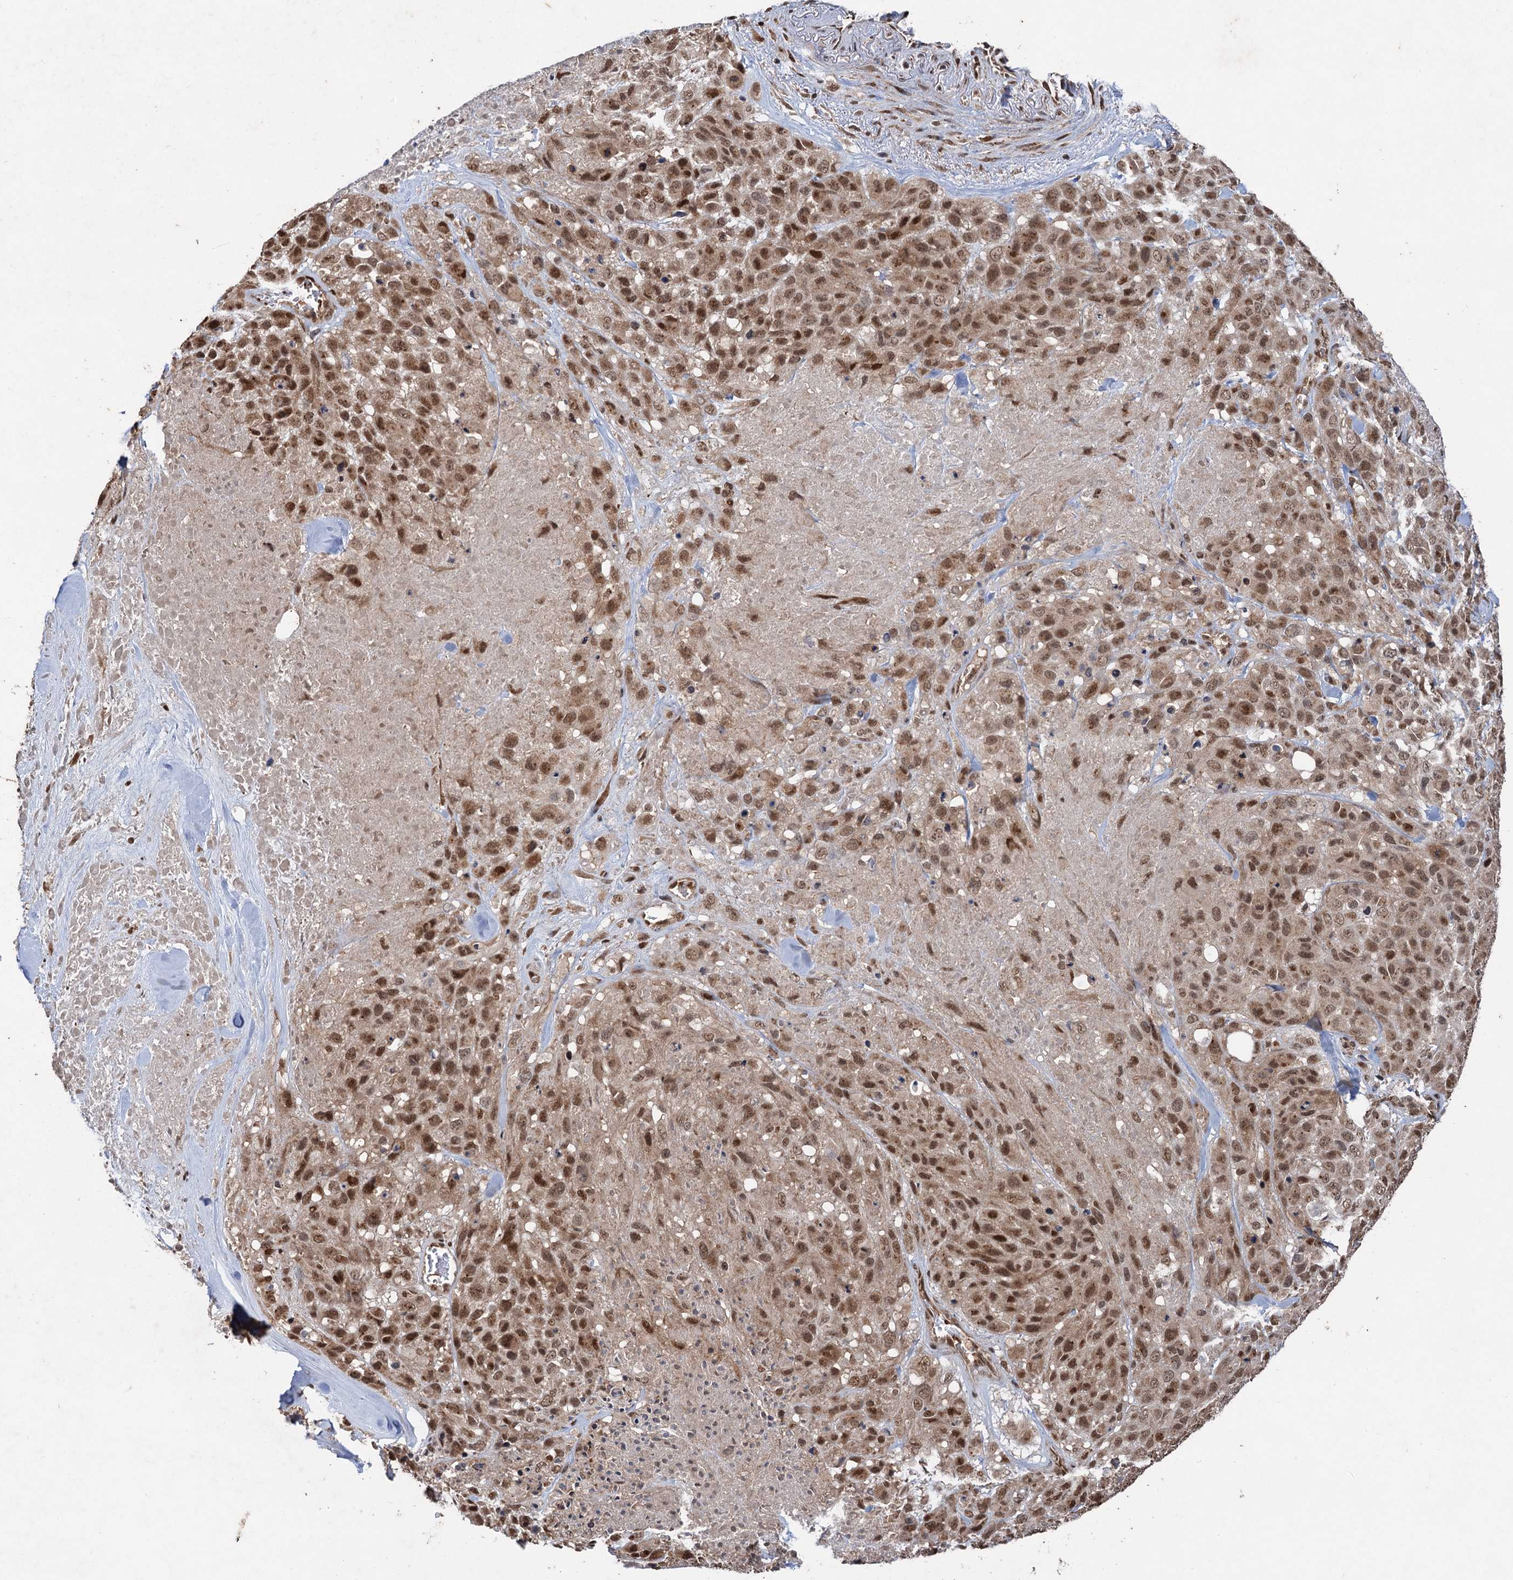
{"staining": {"intensity": "moderate", "quantity": ">75%", "location": "nuclear"}, "tissue": "melanoma", "cell_type": "Tumor cells", "image_type": "cancer", "snomed": [{"axis": "morphology", "description": "Malignant melanoma, Metastatic site"}, {"axis": "topography", "description": "Skin"}], "caption": "High-power microscopy captured an IHC micrograph of melanoma, revealing moderate nuclear positivity in approximately >75% of tumor cells.", "gene": "REP15", "patient": {"sex": "female", "age": 81}}